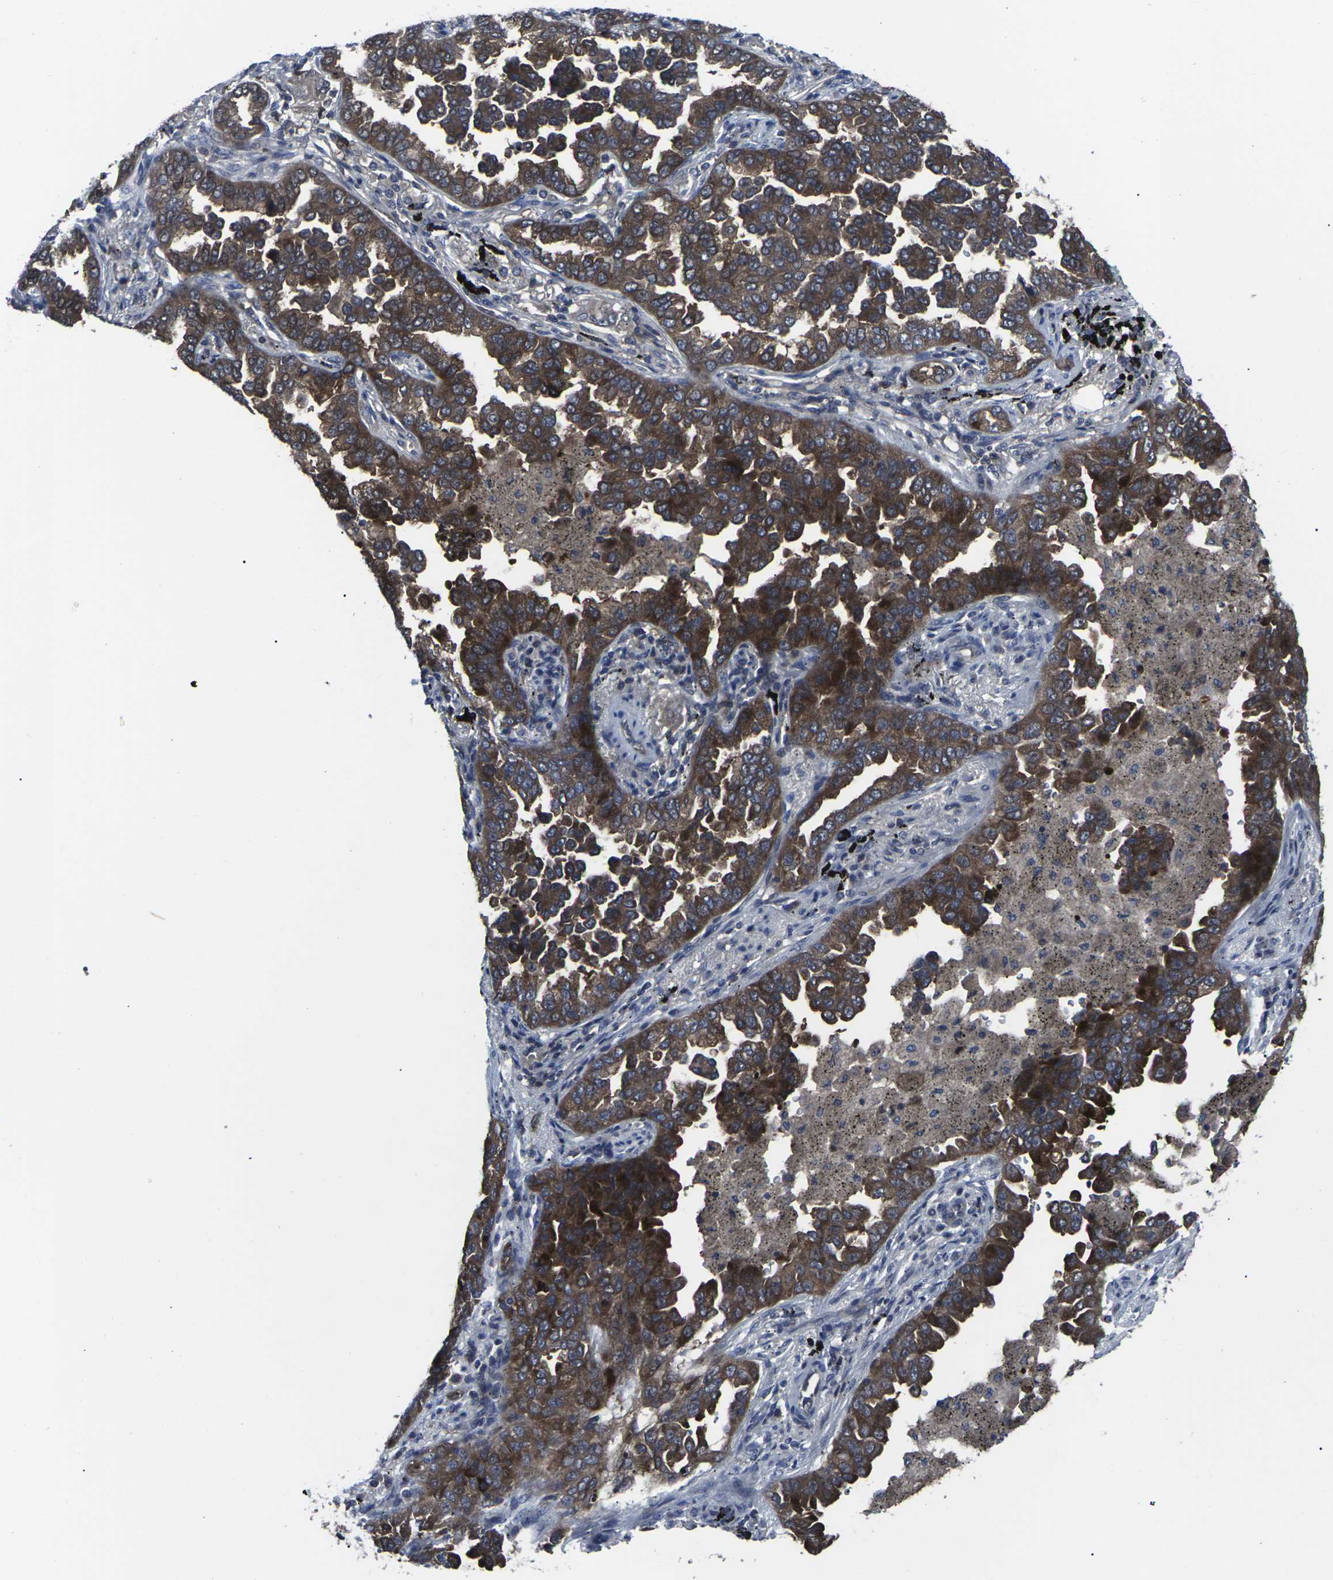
{"staining": {"intensity": "strong", "quantity": ">75%", "location": "cytoplasmic/membranous"}, "tissue": "lung cancer", "cell_type": "Tumor cells", "image_type": "cancer", "snomed": [{"axis": "morphology", "description": "Normal tissue, NOS"}, {"axis": "morphology", "description": "Adenocarcinoma, NOS"}, {"axis": "topography", "description": "Lung"}], "caption": "Immunohistochemical staining of human lung adenocarcinoma reveals strong cytoplasmic/membranous protein staining in approximately >75% of tumor cells.", "gene": "HPRT1", "patient": {"sex": "male", "age": 59}}